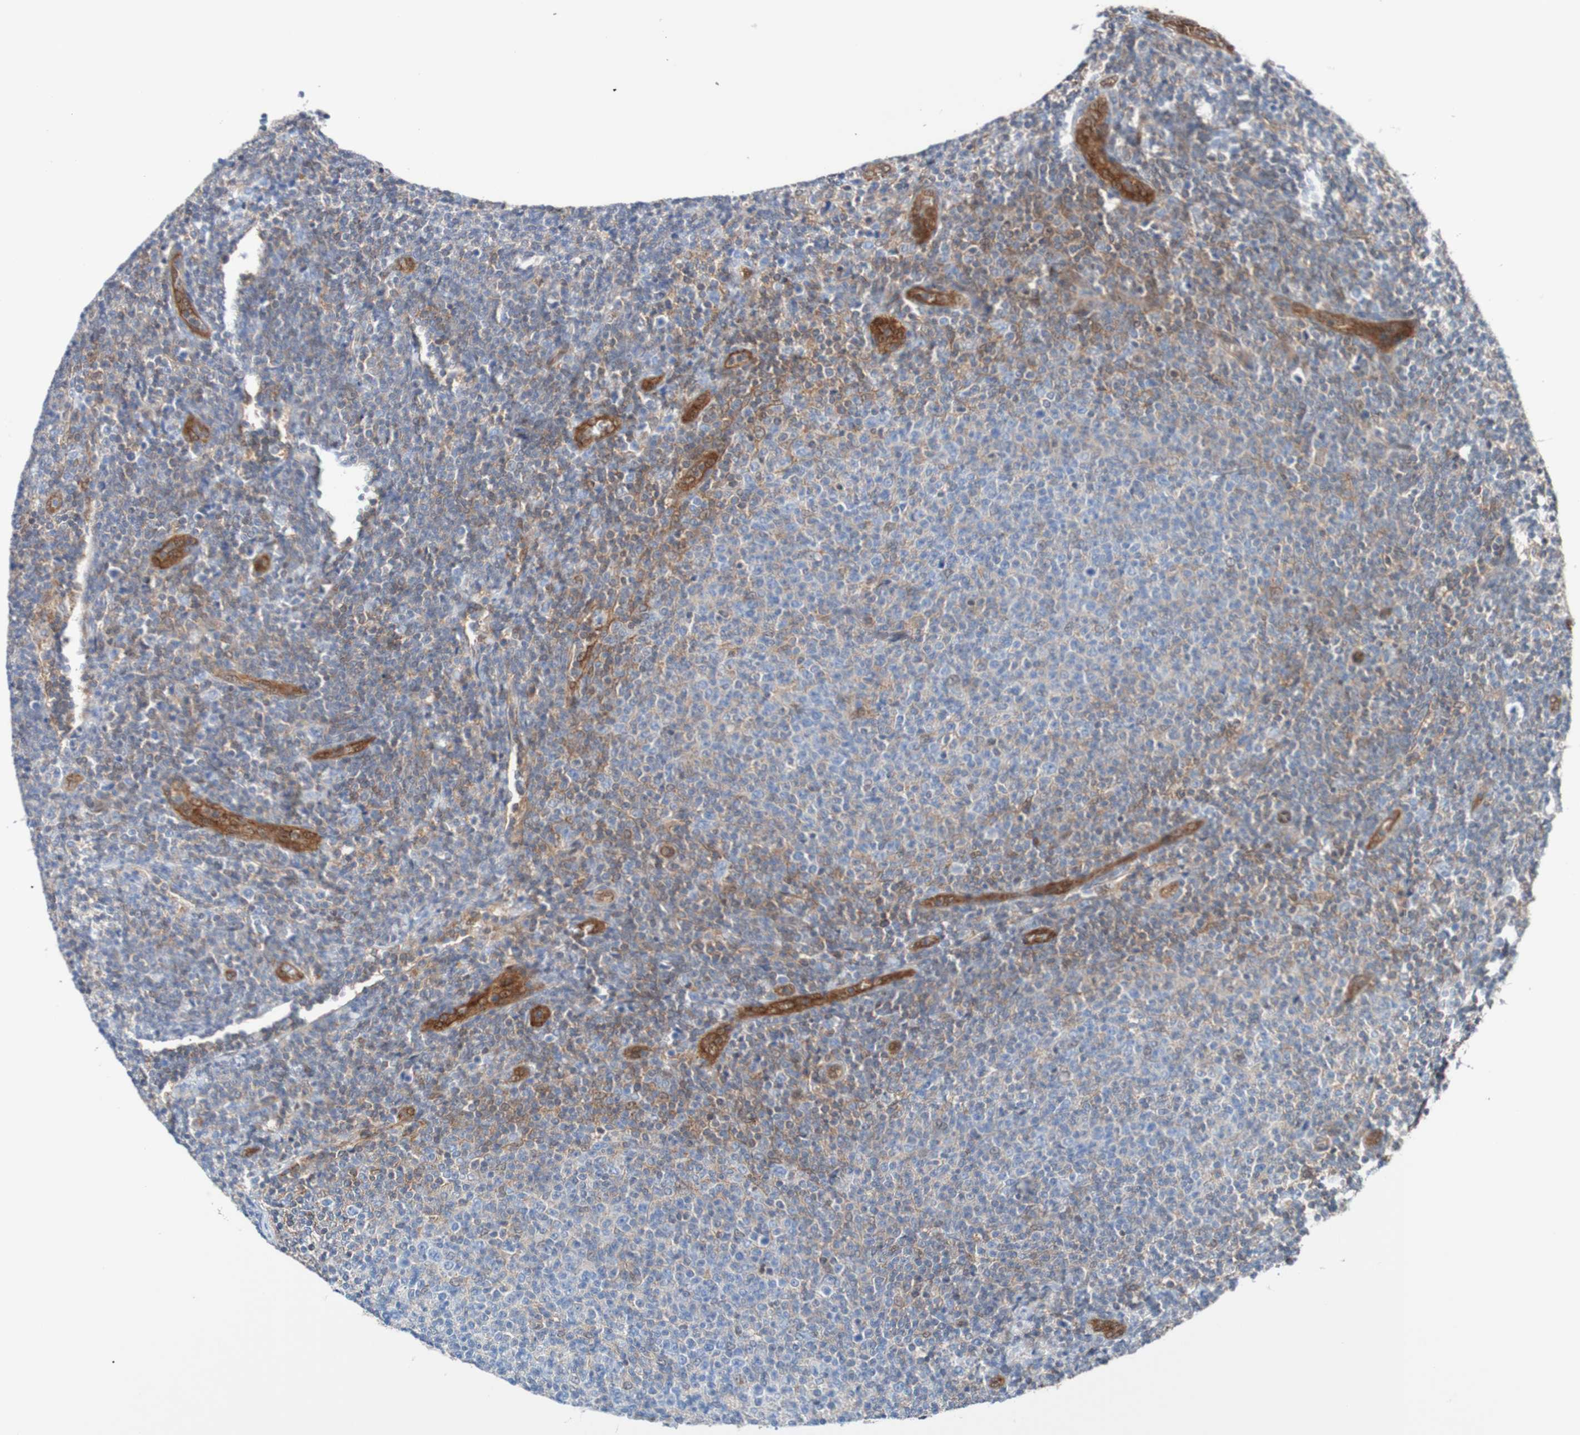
{"staining": {"intensity": "negative", "quantity": "none", "location": "none"}, "tissue": "lymphoma", "cell_type": "Tumor cells", "image_type": "cancer", "snomed": [{"axis": "morphology", "description": "Malignant lymphoma, non-Hodgkin's type, Low grade"}, {"axis": "topography", "description": "Lymph node"}], "caption": "Immunohistochemistry (IHC) of human low-grade malignant lymphoma, non-Hodgkin's type reveals no positivity in tumor cells.", "gene": "RIGI", "patient": {"sex": "male", "age": 66}}